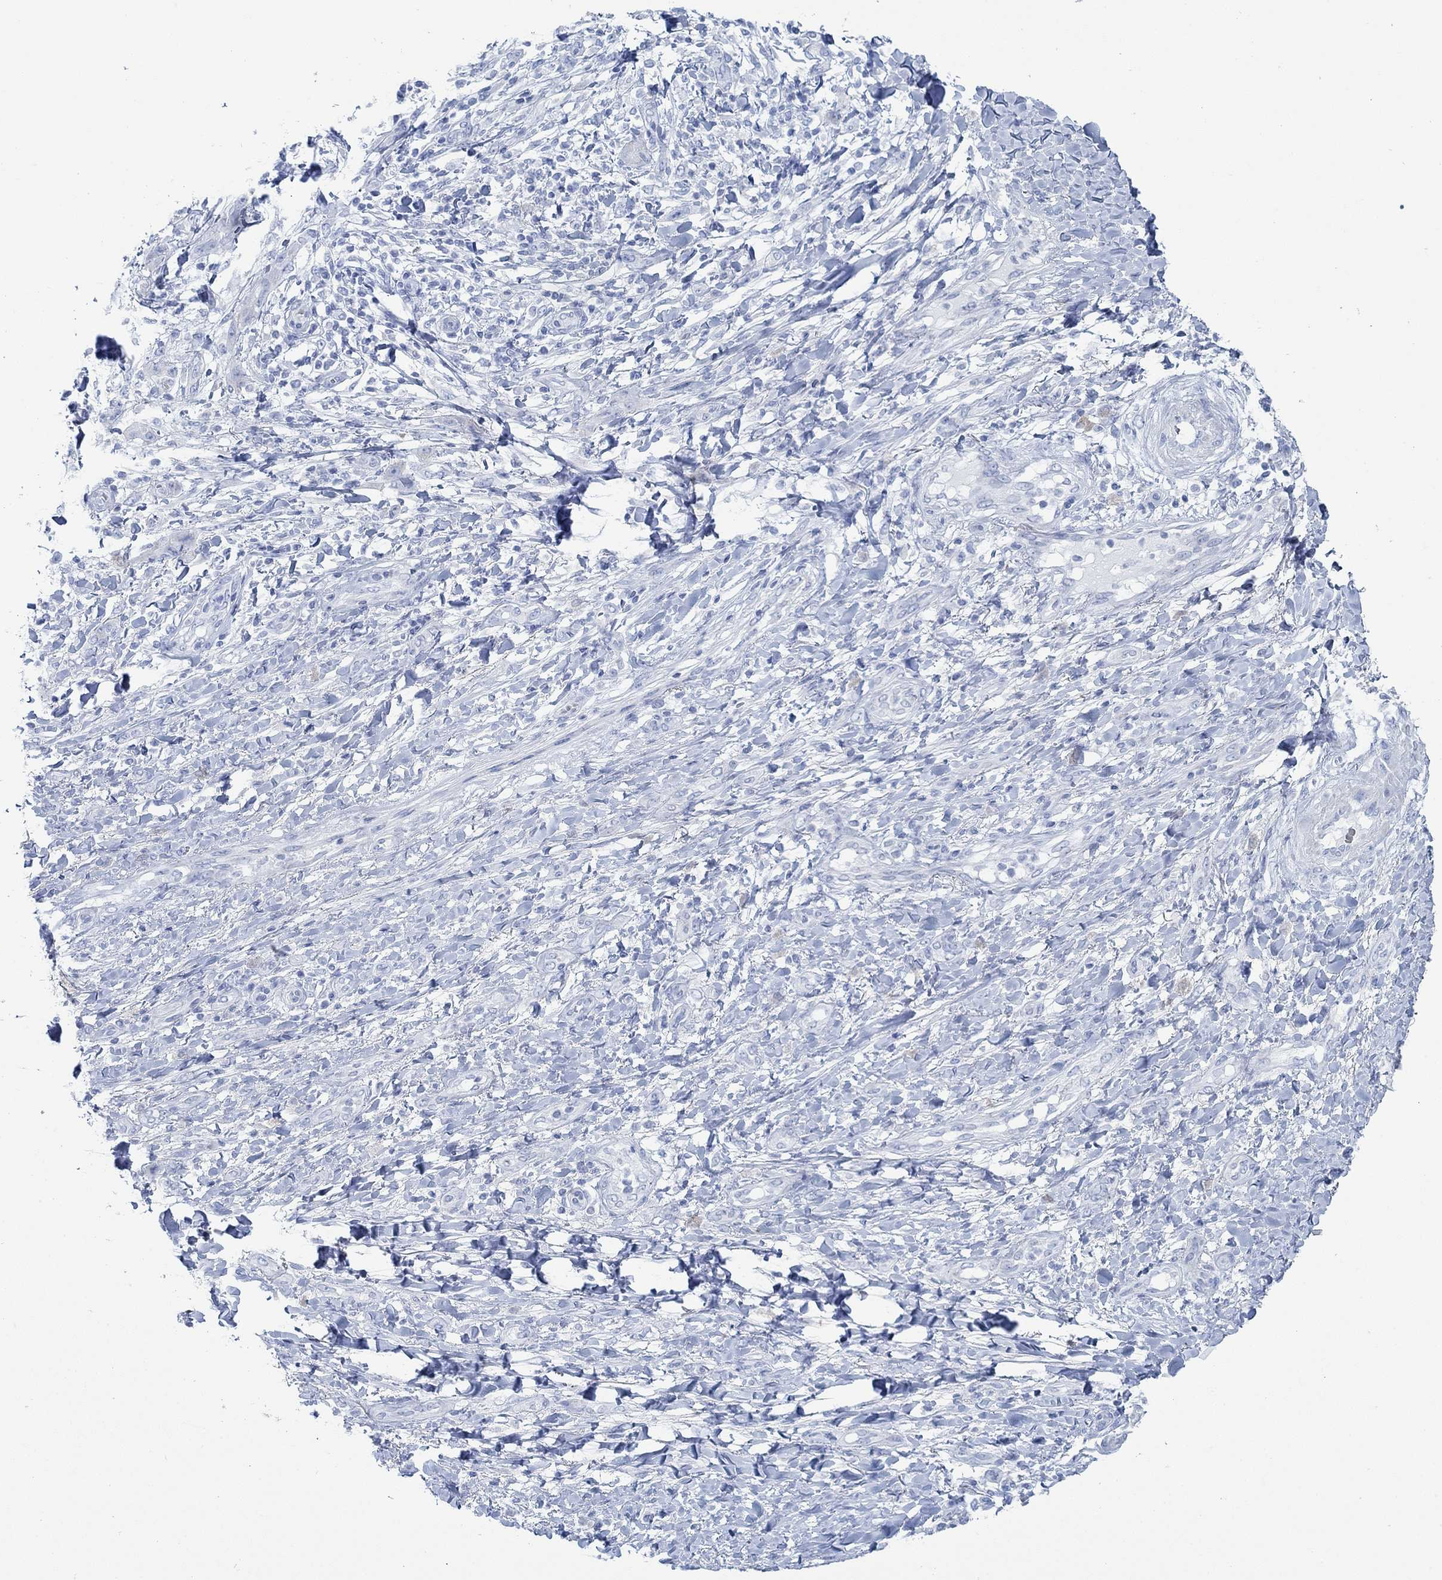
{"staining": {"intensity": "negative", "quantity": "none", "location": "none"}, "tissue": "skin cancer", "cell_type": "Tumor cells", "image_type": "cancer", "snomed": [{"axis": "morphology", "description": "Squamous cell carcinoma, NOS"}, {"axis": "topography", "description": "Skin"}], "caption": "Tumor cells are negative for brown protein staining in skin cancer (squamous cell carcinoma).", "gene": "GLOD5", "patient": {"sex": "male", "age": 62}}